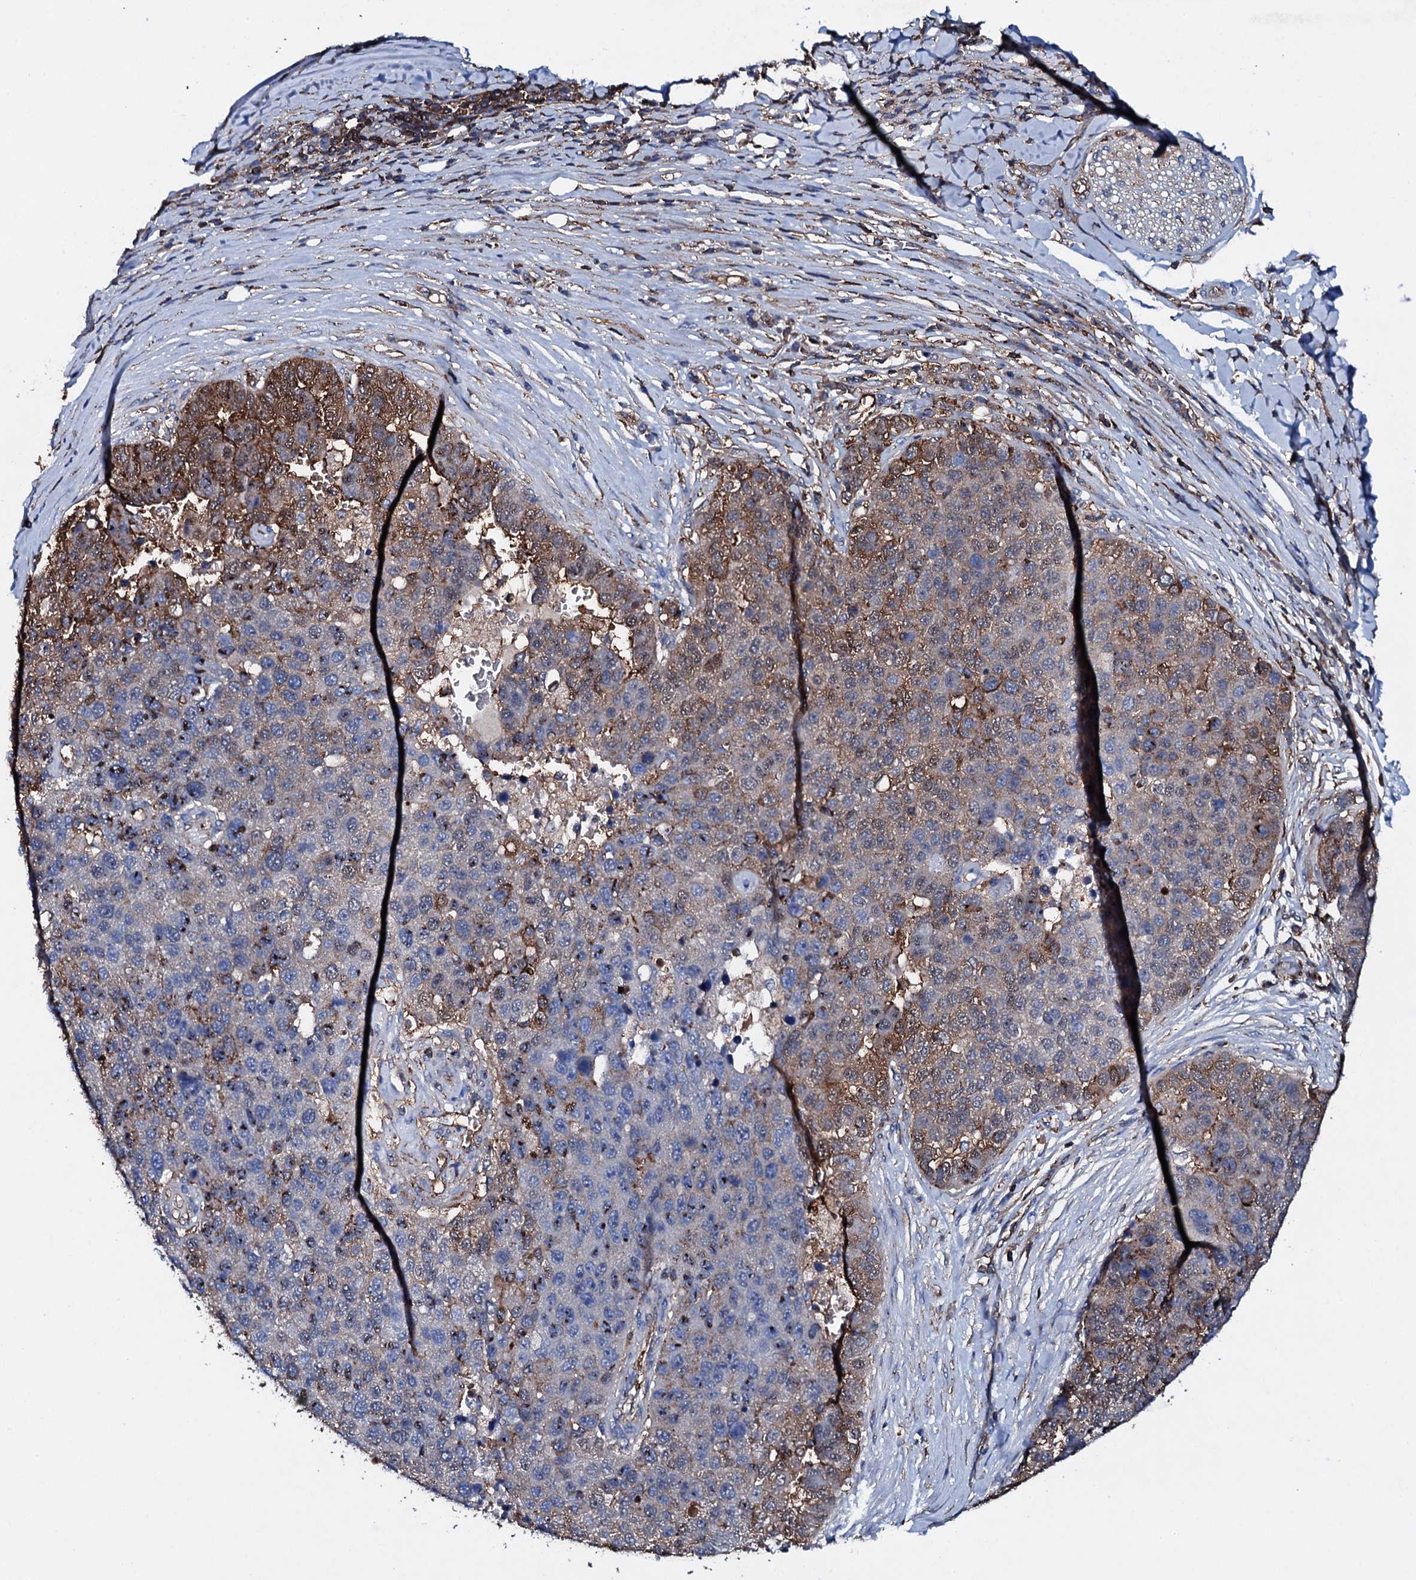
{"staining": {"intensity": "moderate", "quantity": "<25%", "location": "cytoplasmic/membranous,nuclear"}, "tissue": "pancreatic cancer", "cell_type": "Tumor cells", "image_type": "cancer", "snomed": [{"axis": "morphology", "description": "Adenocarcinoma, NOS"}, {"axis": "topography", "description": "Pancreas"}], "caption": "Immunohistochemical staining of pancreatic cancer shows moderate cytoplasmic/membranous and nuclear protein staining in about <25% of tumor cells. The protein is shown in brown color, while the nuclei are stained blue.", "gene": "MS4A4E", "patient": {"sex": "female", "age": 61}}